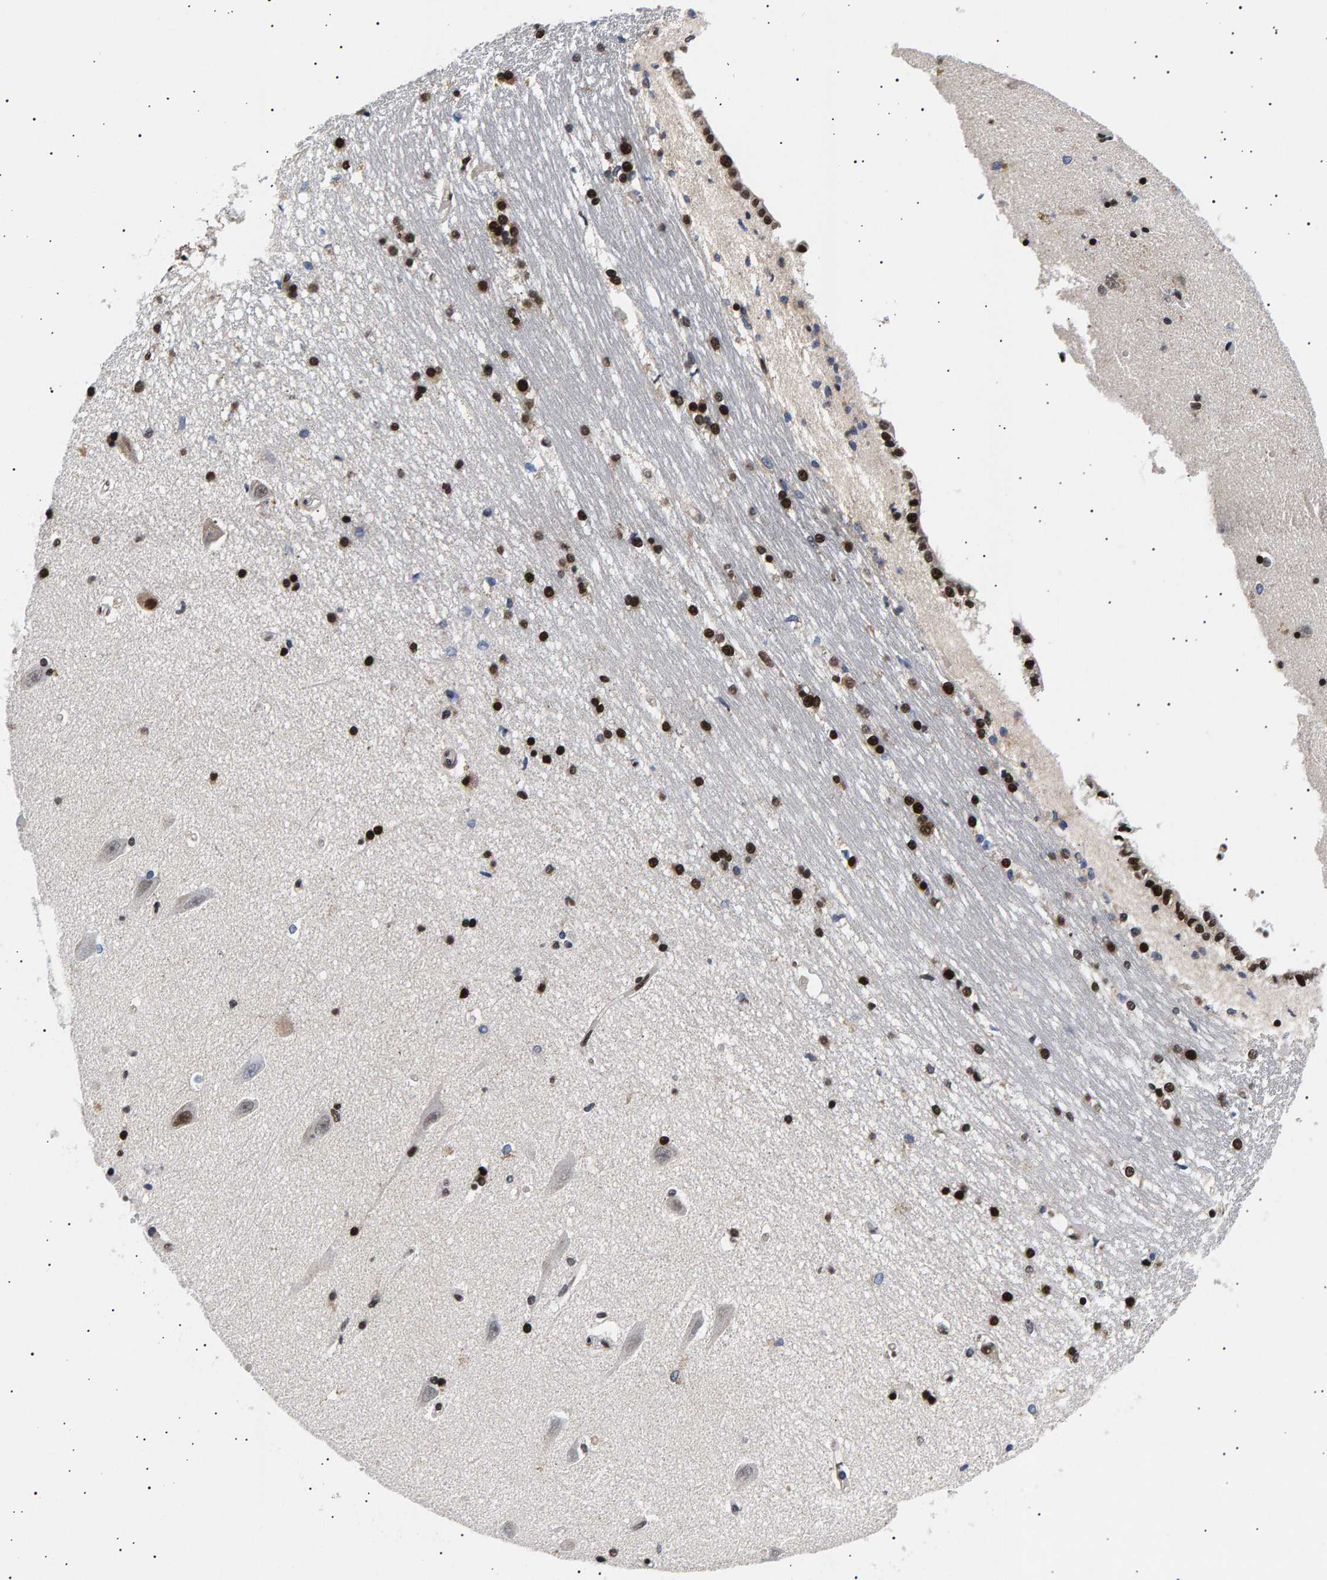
{"staining": {"intensity": "strong", "quantity": "25%-75%", "location": "nuclear"}, "tissue": "hippocampus", "cell_type": "Glial cells", "image_type": "normal", "snomed": [{"axis": "morphology", "description": "Normal tissue, NOS"}, {"axis": "topography", "description": "Hippocampus"}], "caption": "The micrograph shows immunohistochemical staining of unremarkable hippocampus. There is strong nuclear positivity is identified in approximately 25%-75% of glial cells.", "gene": "ANKRD40", "patient": {"sex": "male", "age": 45}}